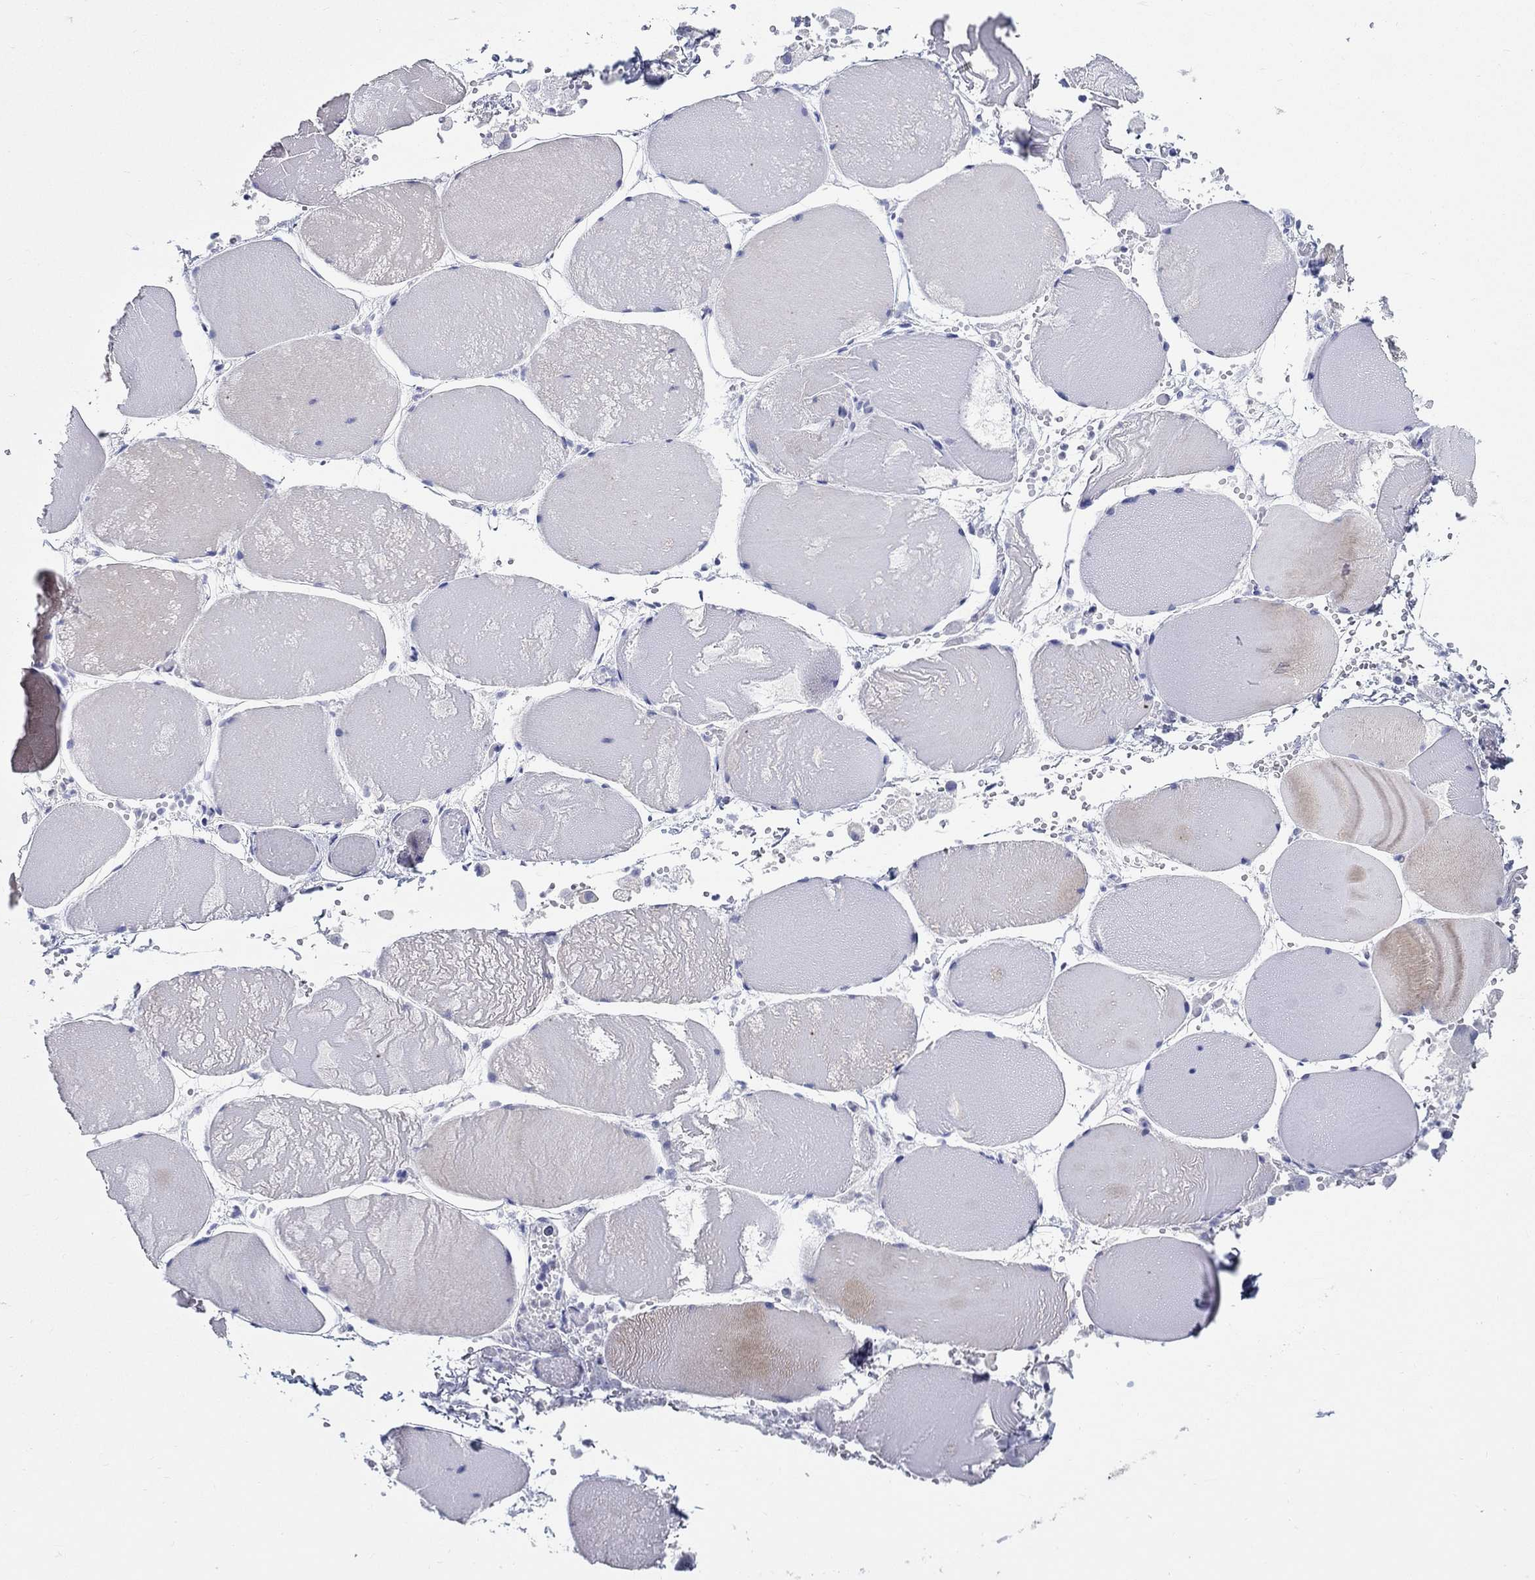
{"staining": {"intensity": "negative", "quantity": "none", "location": "none"}, "tissue": "skeletal muscle", "cell_type": "Myocytes", "image_type": "normal", "snomed": [{"axis": "morphology", "description": "Normal tissue, NOS"}, {"axis": "morphology", "description": "Malignant melanoma, Metastatic site"}, {"axis": "topography", "description": "Skeletal muscle"}], "caption": "Myocytes show no significant positivity in normal skeletal muscle.", "gene": "RAP1GAP", "patient": {"sex": "male", "age": 50}}